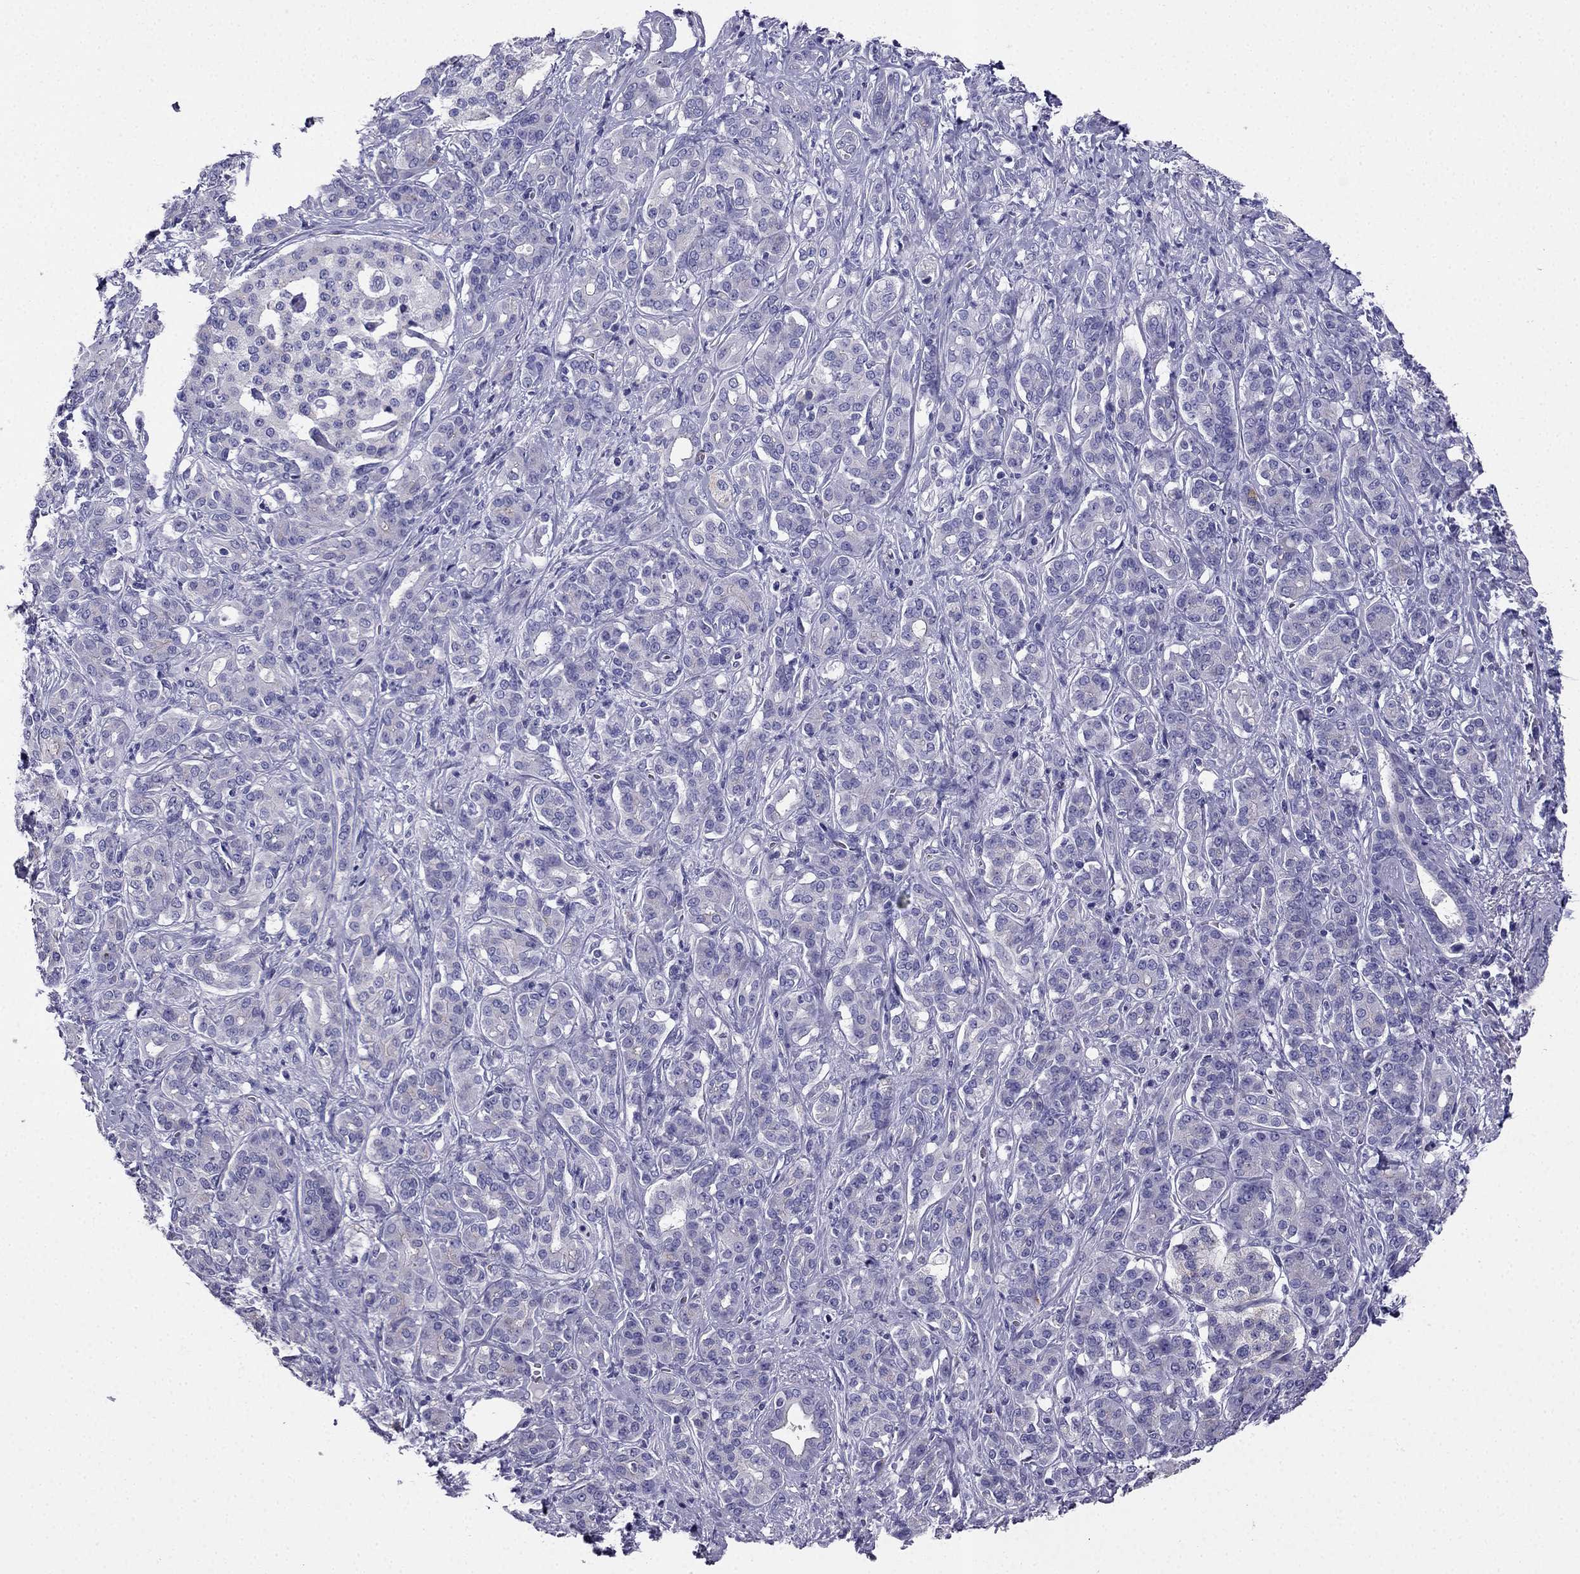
{"staining": {"intensity": "negative", "quantity": "none", "location": "none"}, "tissue": "pancreatic cancer", "cell_type": "Tumor cells", "image_type": "cancer", "snomed": [{"axis": "morphology", "description": "Normal tissue, NOS"}, {"axis": "morphology", "description": "Inflammation, NOS"}, {"axis": "morphology", "description": "Adenocarcinoma, NOS"}, {"axis": "topography", "description": "Pancreas"}], "caption": "An immunohistochemistry (IHC) histopathology image of adenocarcinoma (pancreatic) is shown. There is no staining in tumor cells of adenocarcinoma (pancreatic).", "gene": "PTH", "patient": {"sex": "male", "age": 57}}